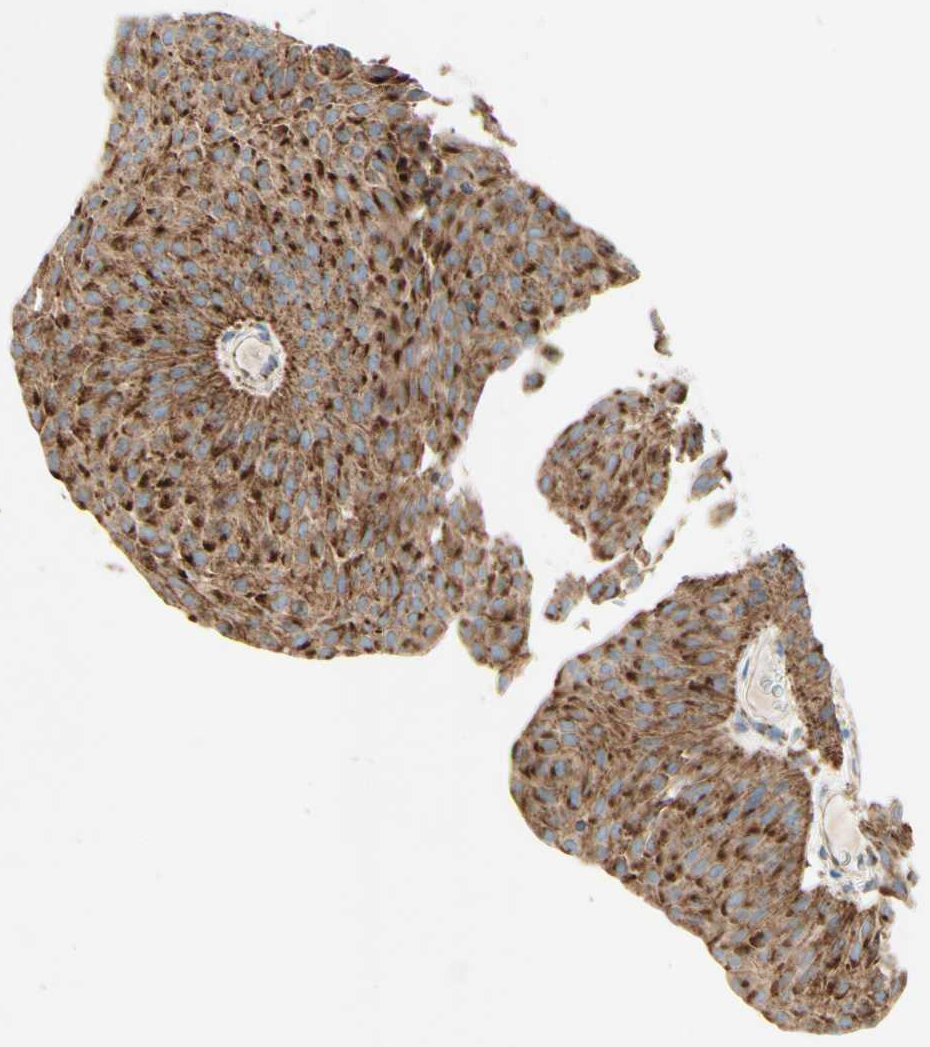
{"staining": {"intensity": "strong", "quantity": ">75%", "location": "cytoplasmic/membranous"}, "tissue": "urothelial cancer", "cell_type": "Tumor cells", "image_type": "cancer", "snomed": [{"axis": "morphology", "description": "Urothelial carcinoma, Low grade"}, {"axis": "topography", "description": "Urinary bladder"}], "caption": "Immunohistochemistry of low-grade urothelial carcinoma shows high levels of strong cytoplasmic/membranous expression in approximately >75% of tumor cells.", "gene": "ARMC10", "patient": {"sex": "female", "age": 60}}